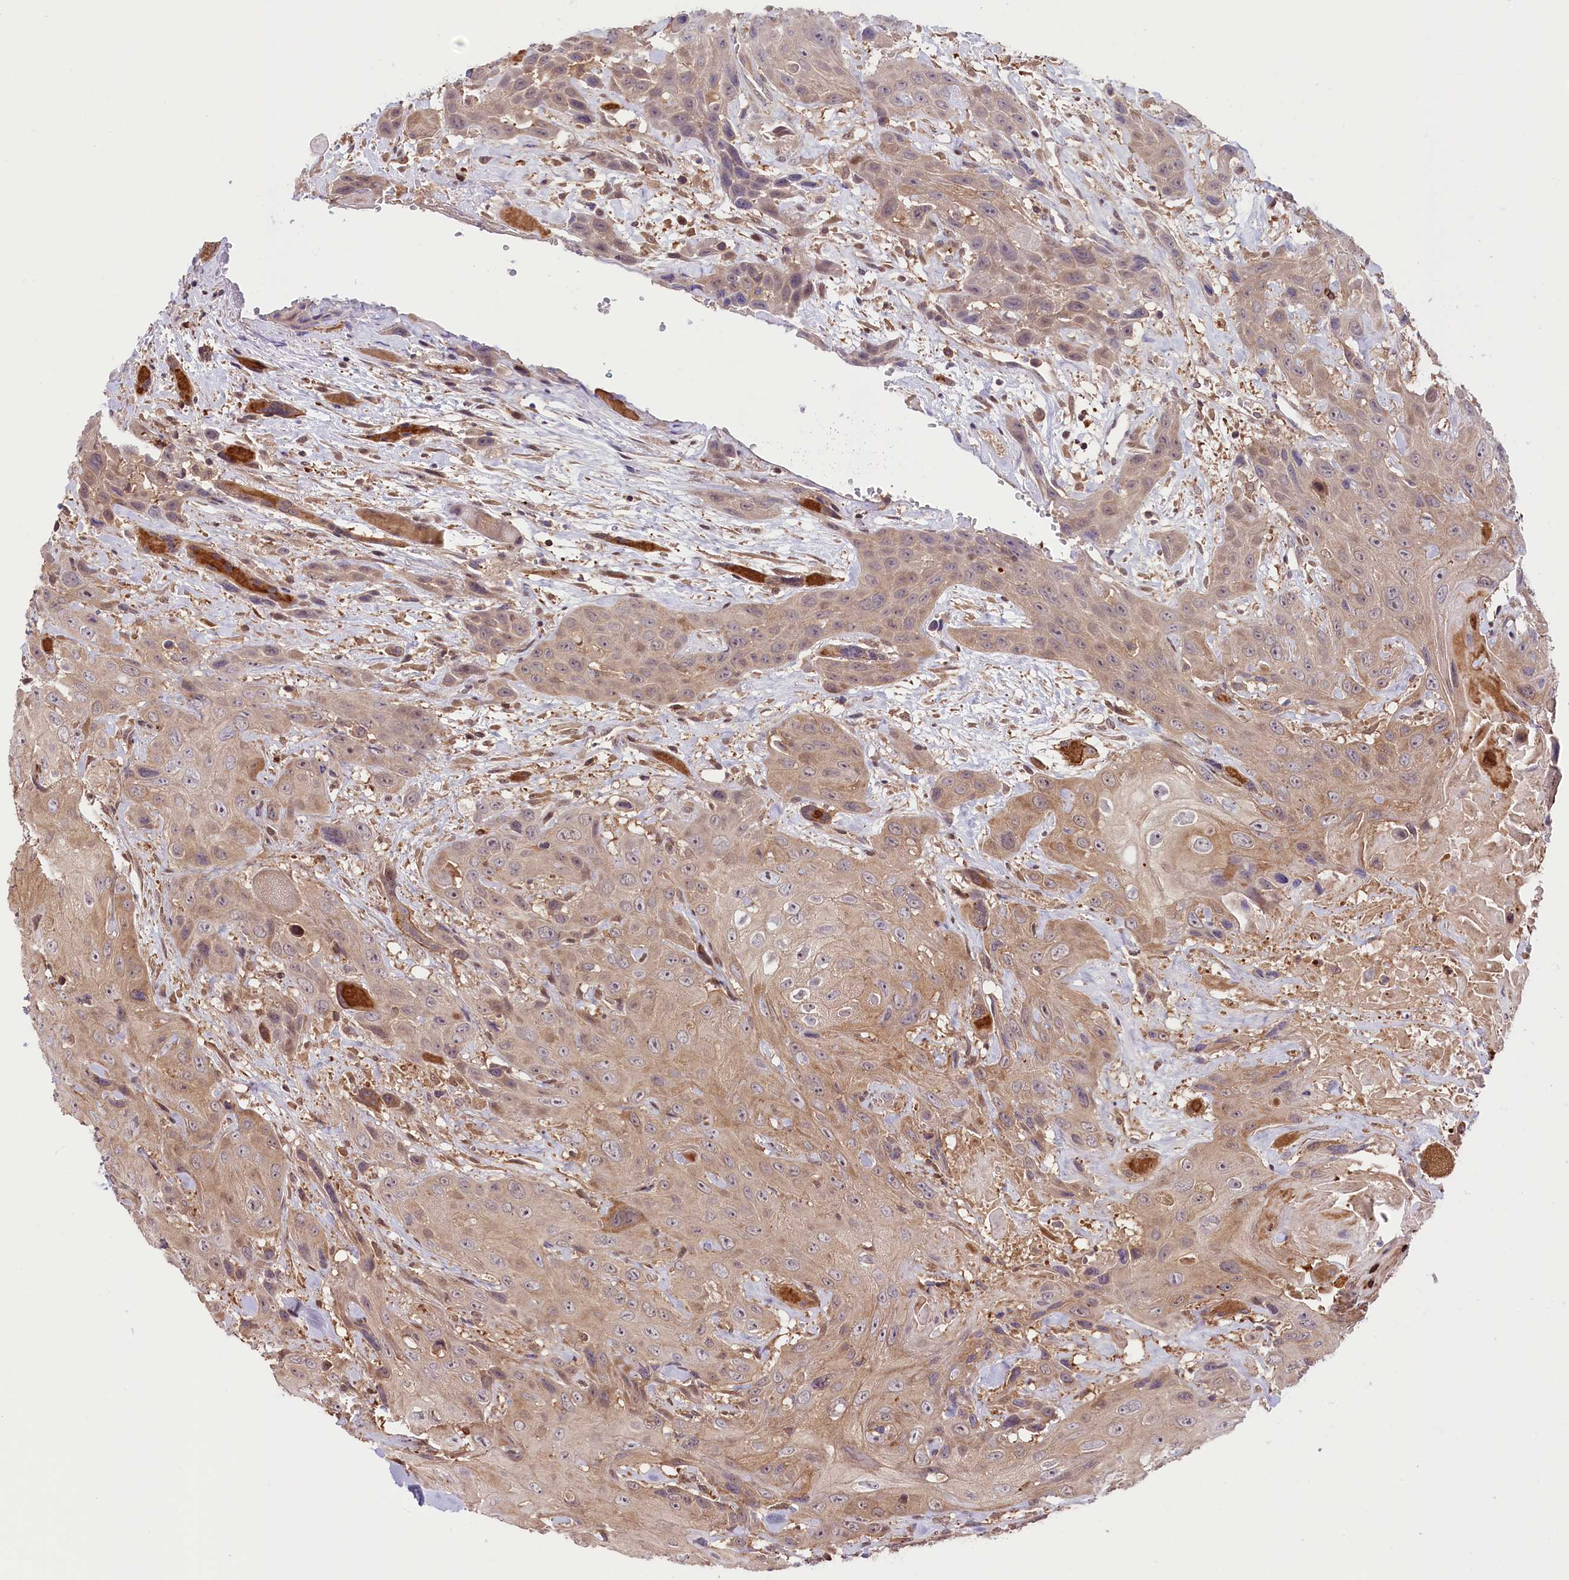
{"staining": {"intensity": "weak", "quantity": "25%-75%", "location": "cytoplasmic/membranous"}, "tissue": "head and neck cancer", "cell_type": "Tumor cells", "image_type": "cancer", "snomed": [{"axis": "morphology", "description": "Squamous cell carcinoma, NOS"}, {"axis": "topography", "description": "Head-Neck"}], "caption": "This image demonstrates IHC staining of squamous cell carcinoma (head and neck), with low weak cytoplasmic/membranous staining in about 25%-75% of tumor cells.", "gene": "RIC8A", "patient": {"sex": "male", "age": 81}}